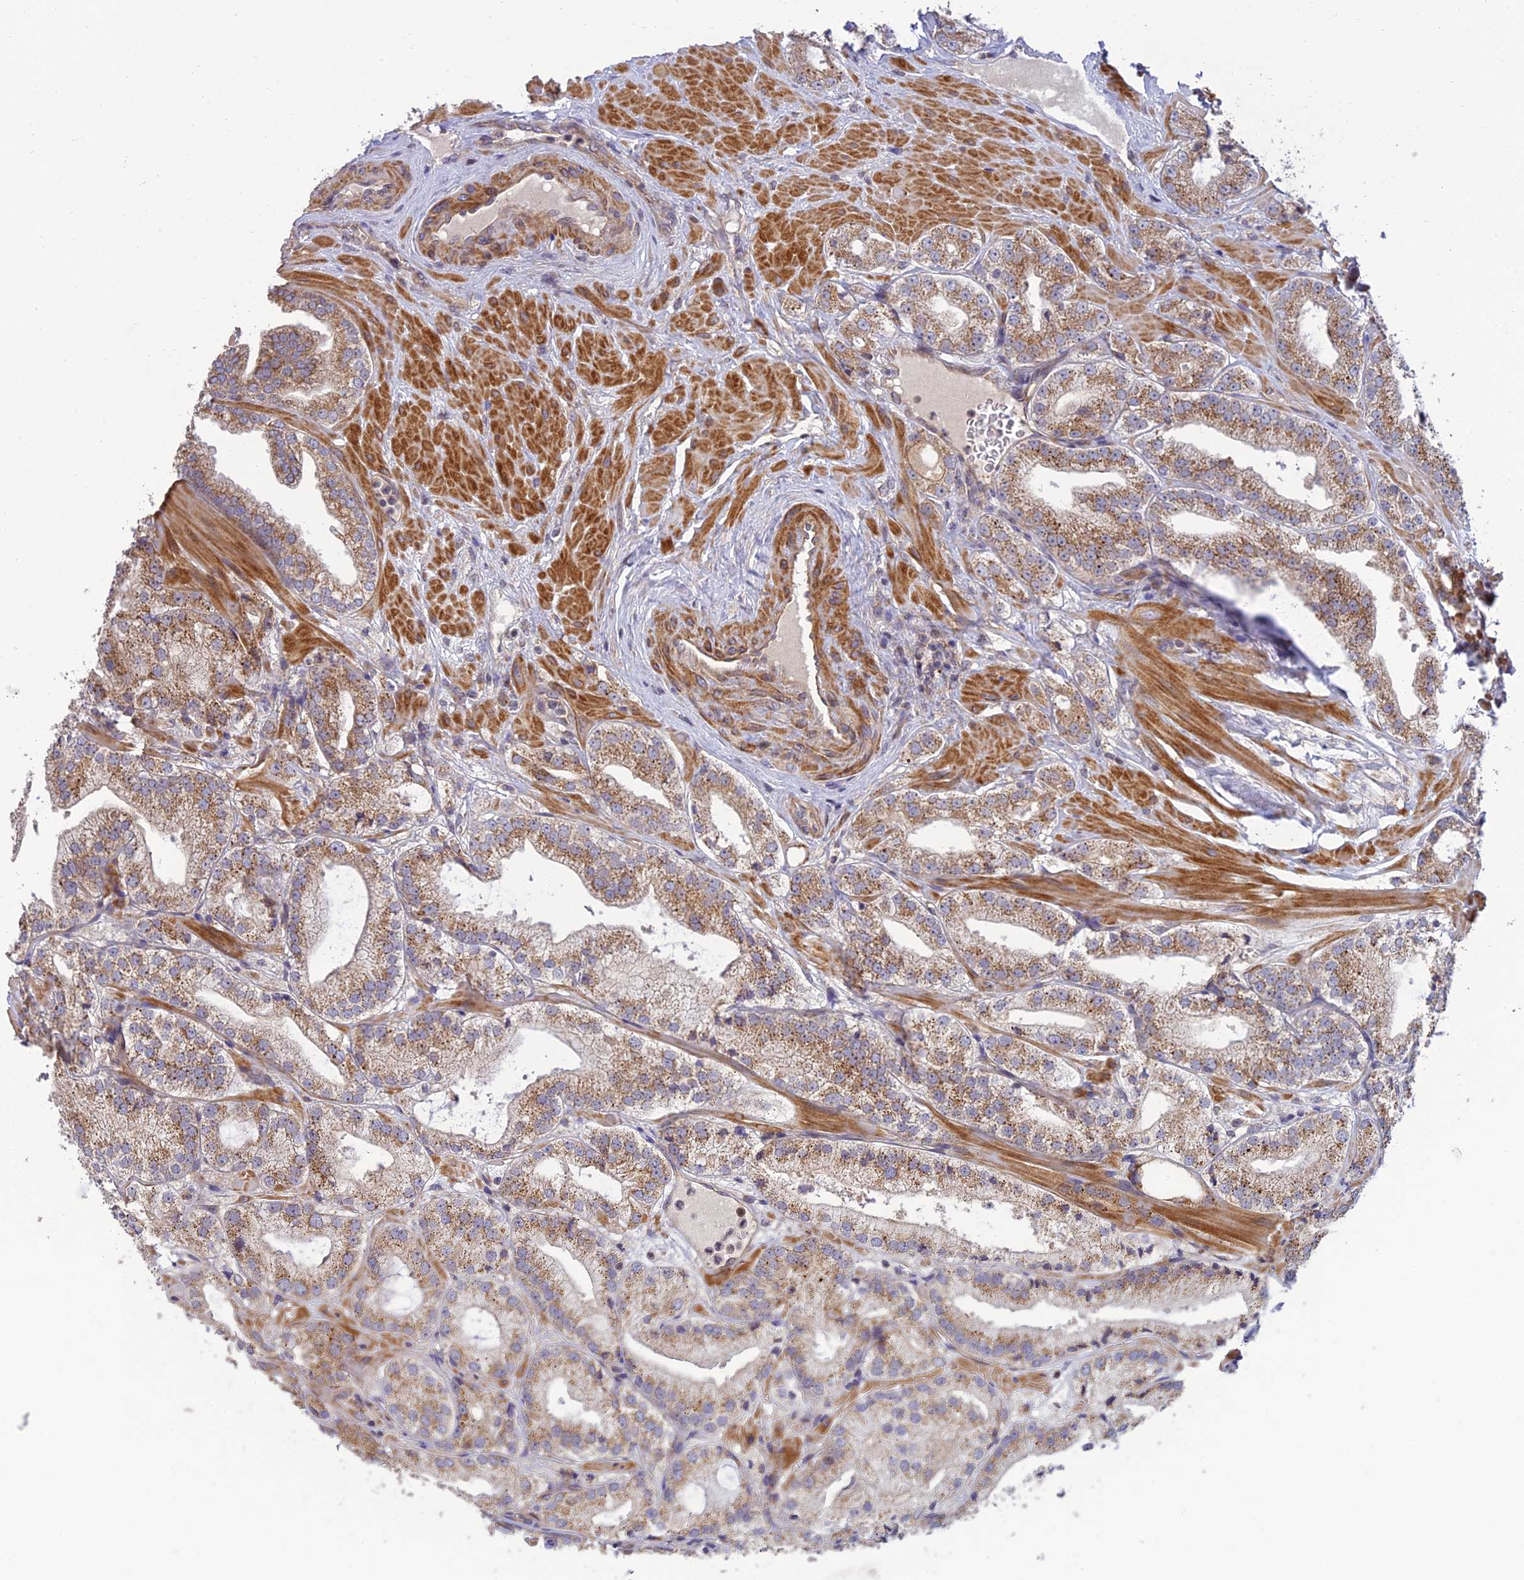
{"staining": {"intensity": "moderate", "quantity": ">75%", "location": "cytoplasmic/membranous"}, "tissue": "prostate cancer", "cell_type": "Tumor cells", "image_type": "cancer", "snomed": [{"axis": "morphology", "description": "Adenocarcinoma, Low grade"}, {"axis": "topography", "description": "Prostate"}], "caption": "Immunohistochemistry staining of prostate cancer, which reveals medium levels of moderate cytoplasmic/membranous expression in about >75% of tumor cells indicating moderate cytoplasmic/membranous protein positivity. The staining was performed using DAB (3,3'-diaminobenzidine) (brown) for protein detection and nuclei were counterstained in hematoxylin (blue).", "gene": "C3orf20", "patient": {"sex": "male", "age": 60}}